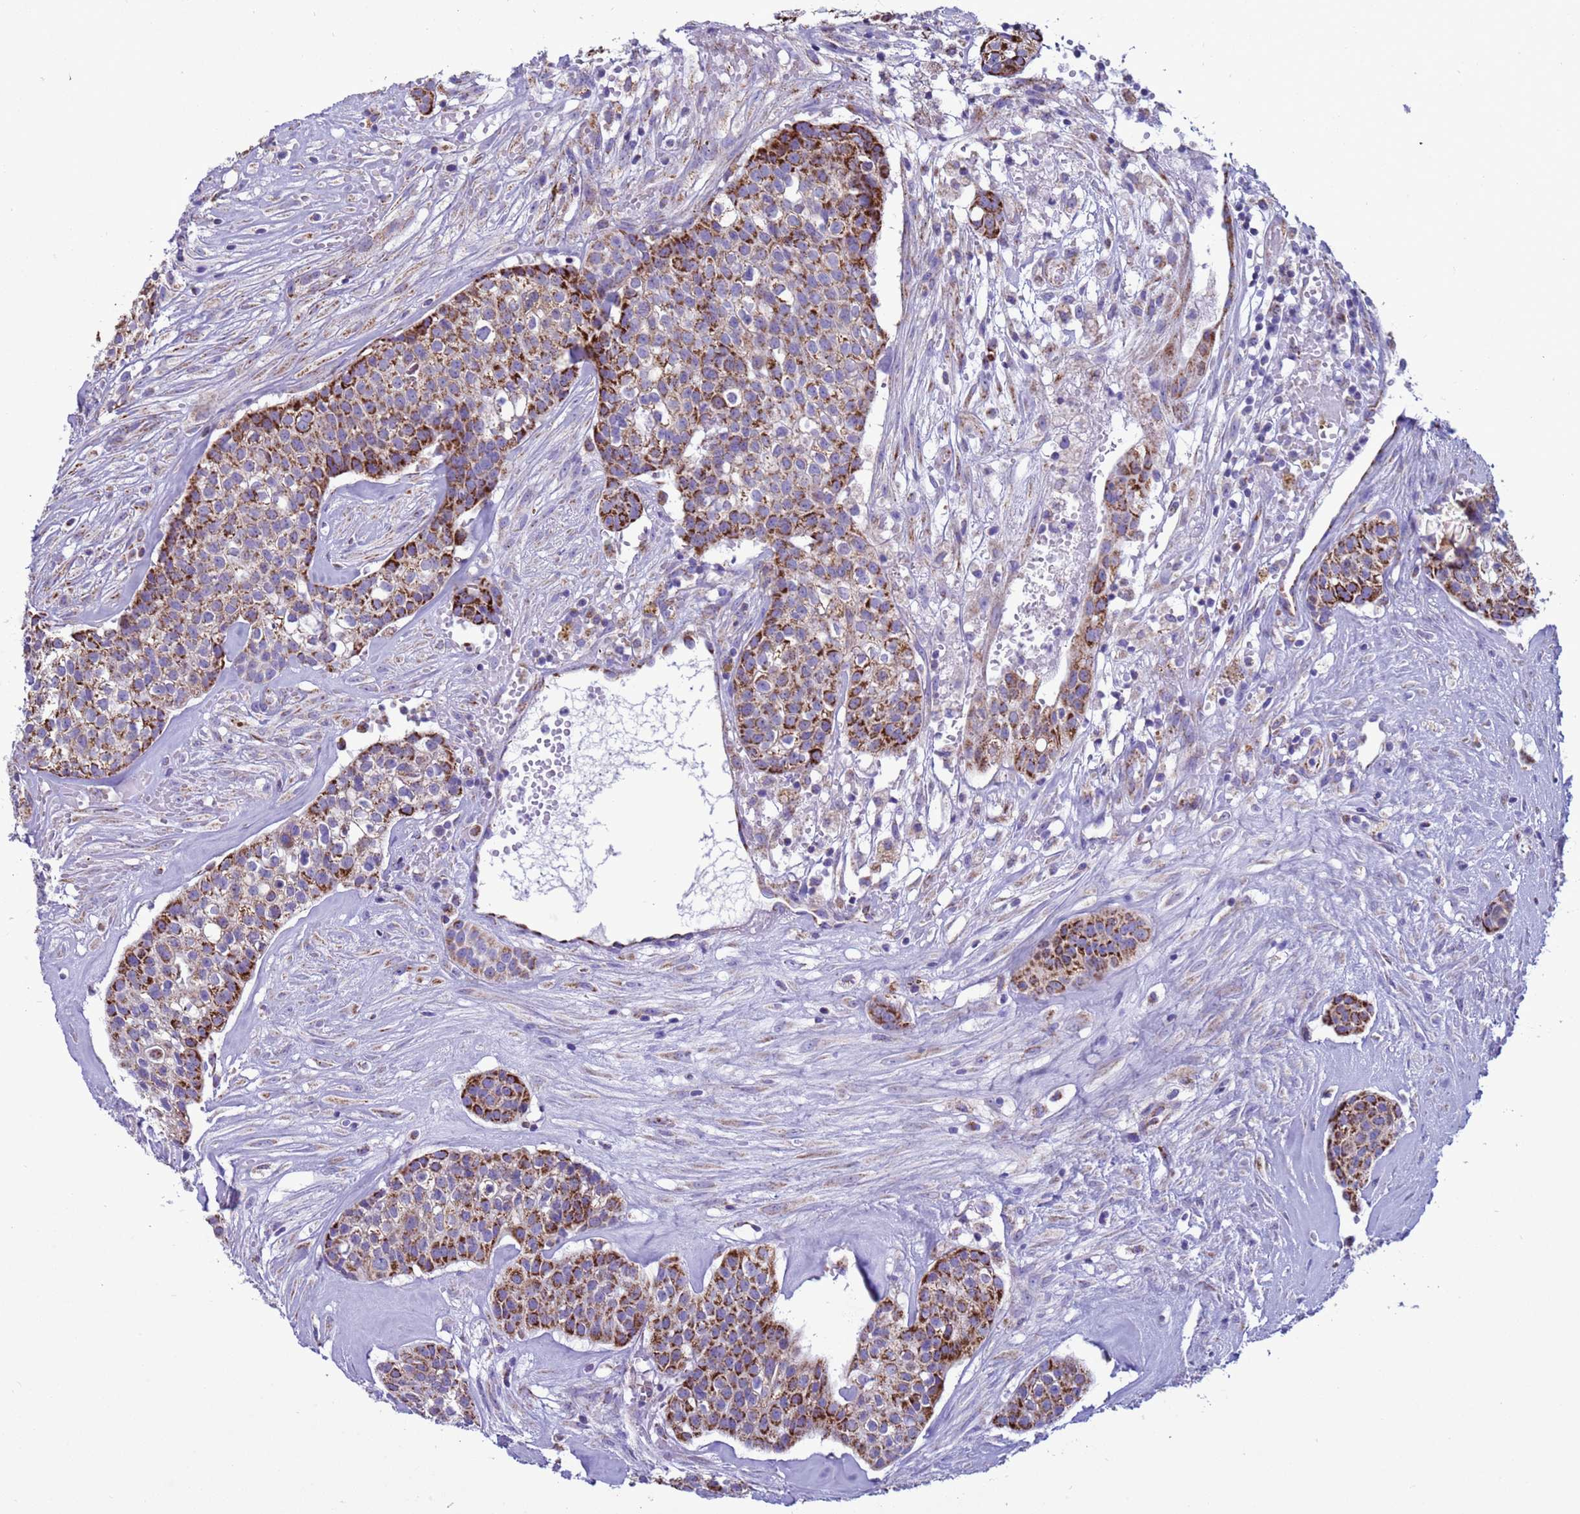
{"staining": {"intensity": "moderate", "quantity": ">75%", "location": "cytoplasmic/membranous"}, "tissue": "head and neck cancer", "cell_type": "Tumor cells", "image_type": "cancer", "snomed": [{"axis": "morphology", "description": "Adenocarcinoma, NOS"}, {"axis": "topography", "description": "Head-Neck"}], "caption": "IHC (DAB) staining of head and neck cancer shows moderate cytoplasmic/membranous protein staining in about >75% of tumor cells.", "gene": "NCALD", "patient": {"sex": "male", "age": 81}}